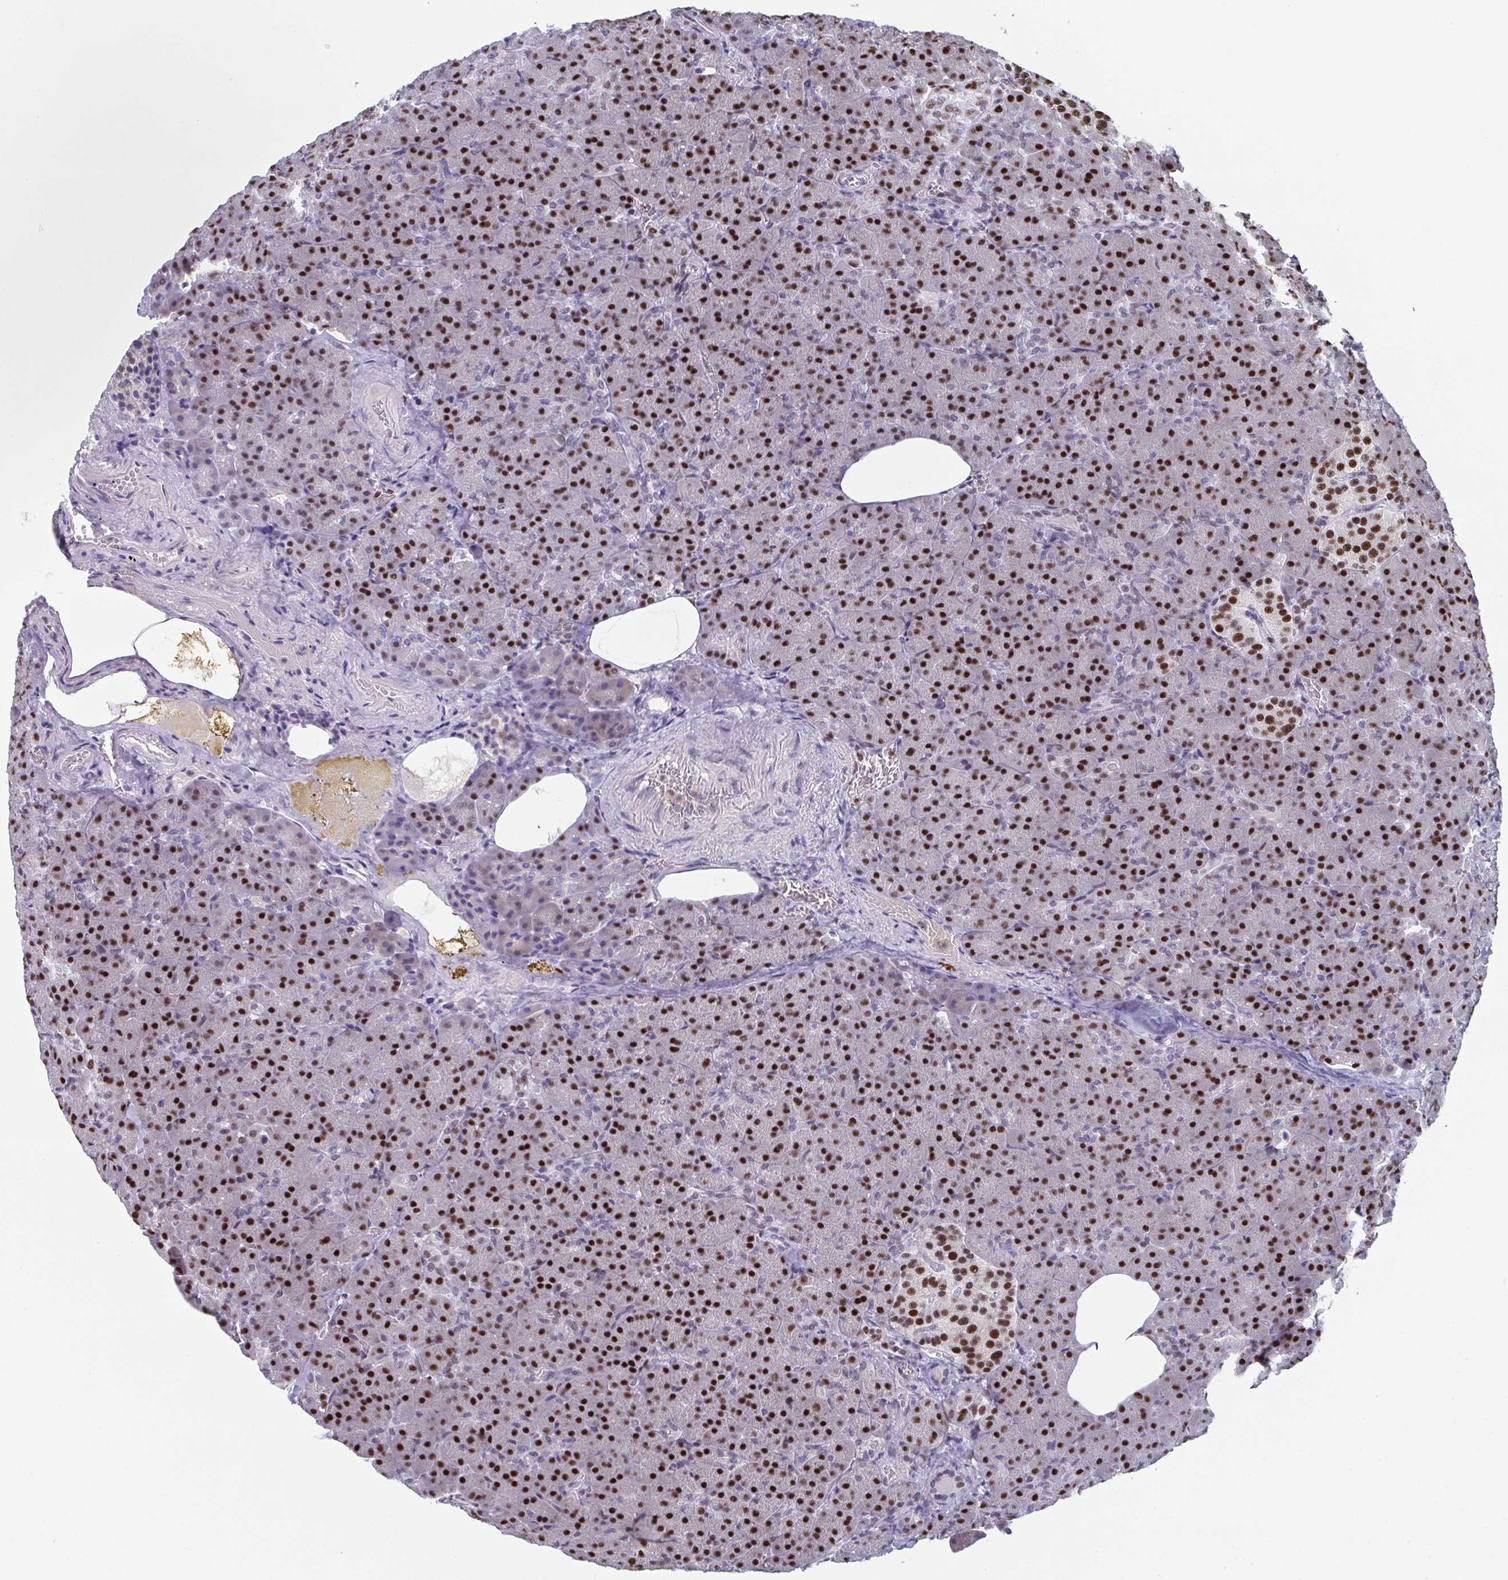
{"staining": {"intensity": "strong", "quantity": ">75%", "location": "nuclear"}, "tissue": "pancreas", "cell_type": "Exocrine glandular cells", "image_type": "normal", "snomed": [{"axis": "morphology", "description": "Normal tissue, NOS"}, {"axis": "topography", "description": "Pancreas"}], "caption": "Immunohistochemical staining of benign human pancreas demonstrates high levels of strong nuclear expression in about >75% of exocrine glandular cells. (DAB (3,3'-diaminobenzidine) IHC with brightfield microscopy, high magnification).", "gene": "JDP2", "patient": {"sex": "female", "age": 74}}